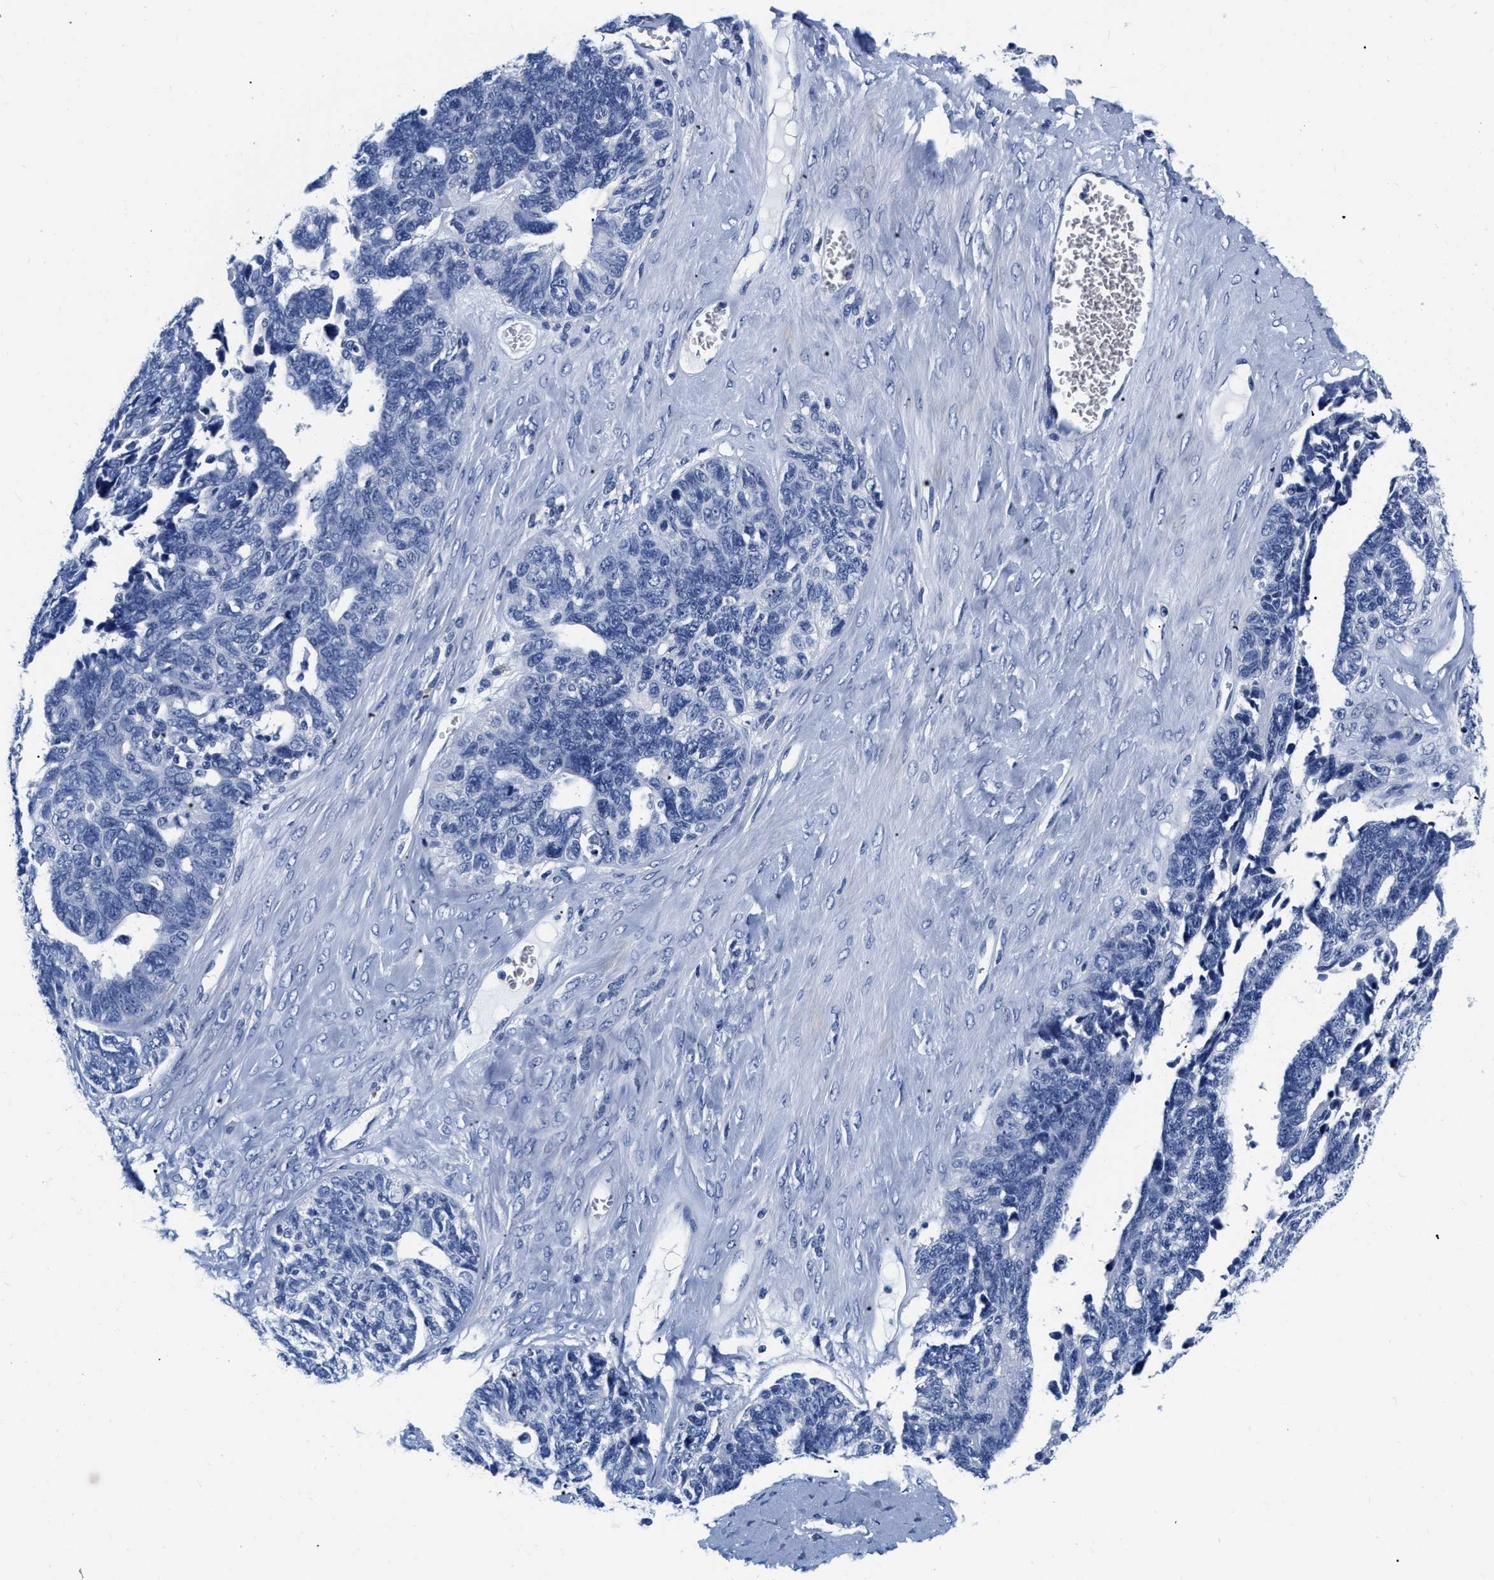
{"staining": {"intensity": "negative", "quantity": "none", "location": "none"}, "tissue": "ovarian cancer", "cell_type": "Tumor cells", "image_type": "cancer", "snomed": [{"axis": "morphology", "description": "Cystadenocarcinoma, serous, NOS"}, {"axis": "topography", "description": "Ovary"}], "caption": "A high-resolution micrograph shows IHC staining of ovarian serous cystadenocarcinoma, which displays no significant expression in tumor cells. Brightfield microscopy of immunohistochemistry (IHC) stained with DAB (3,3'-diaminobenzidine) (brown) and hematoxylin (blue), captured at high magnification.", "gene": "CER1", "patient": {"sex": "female", "age": 79}}